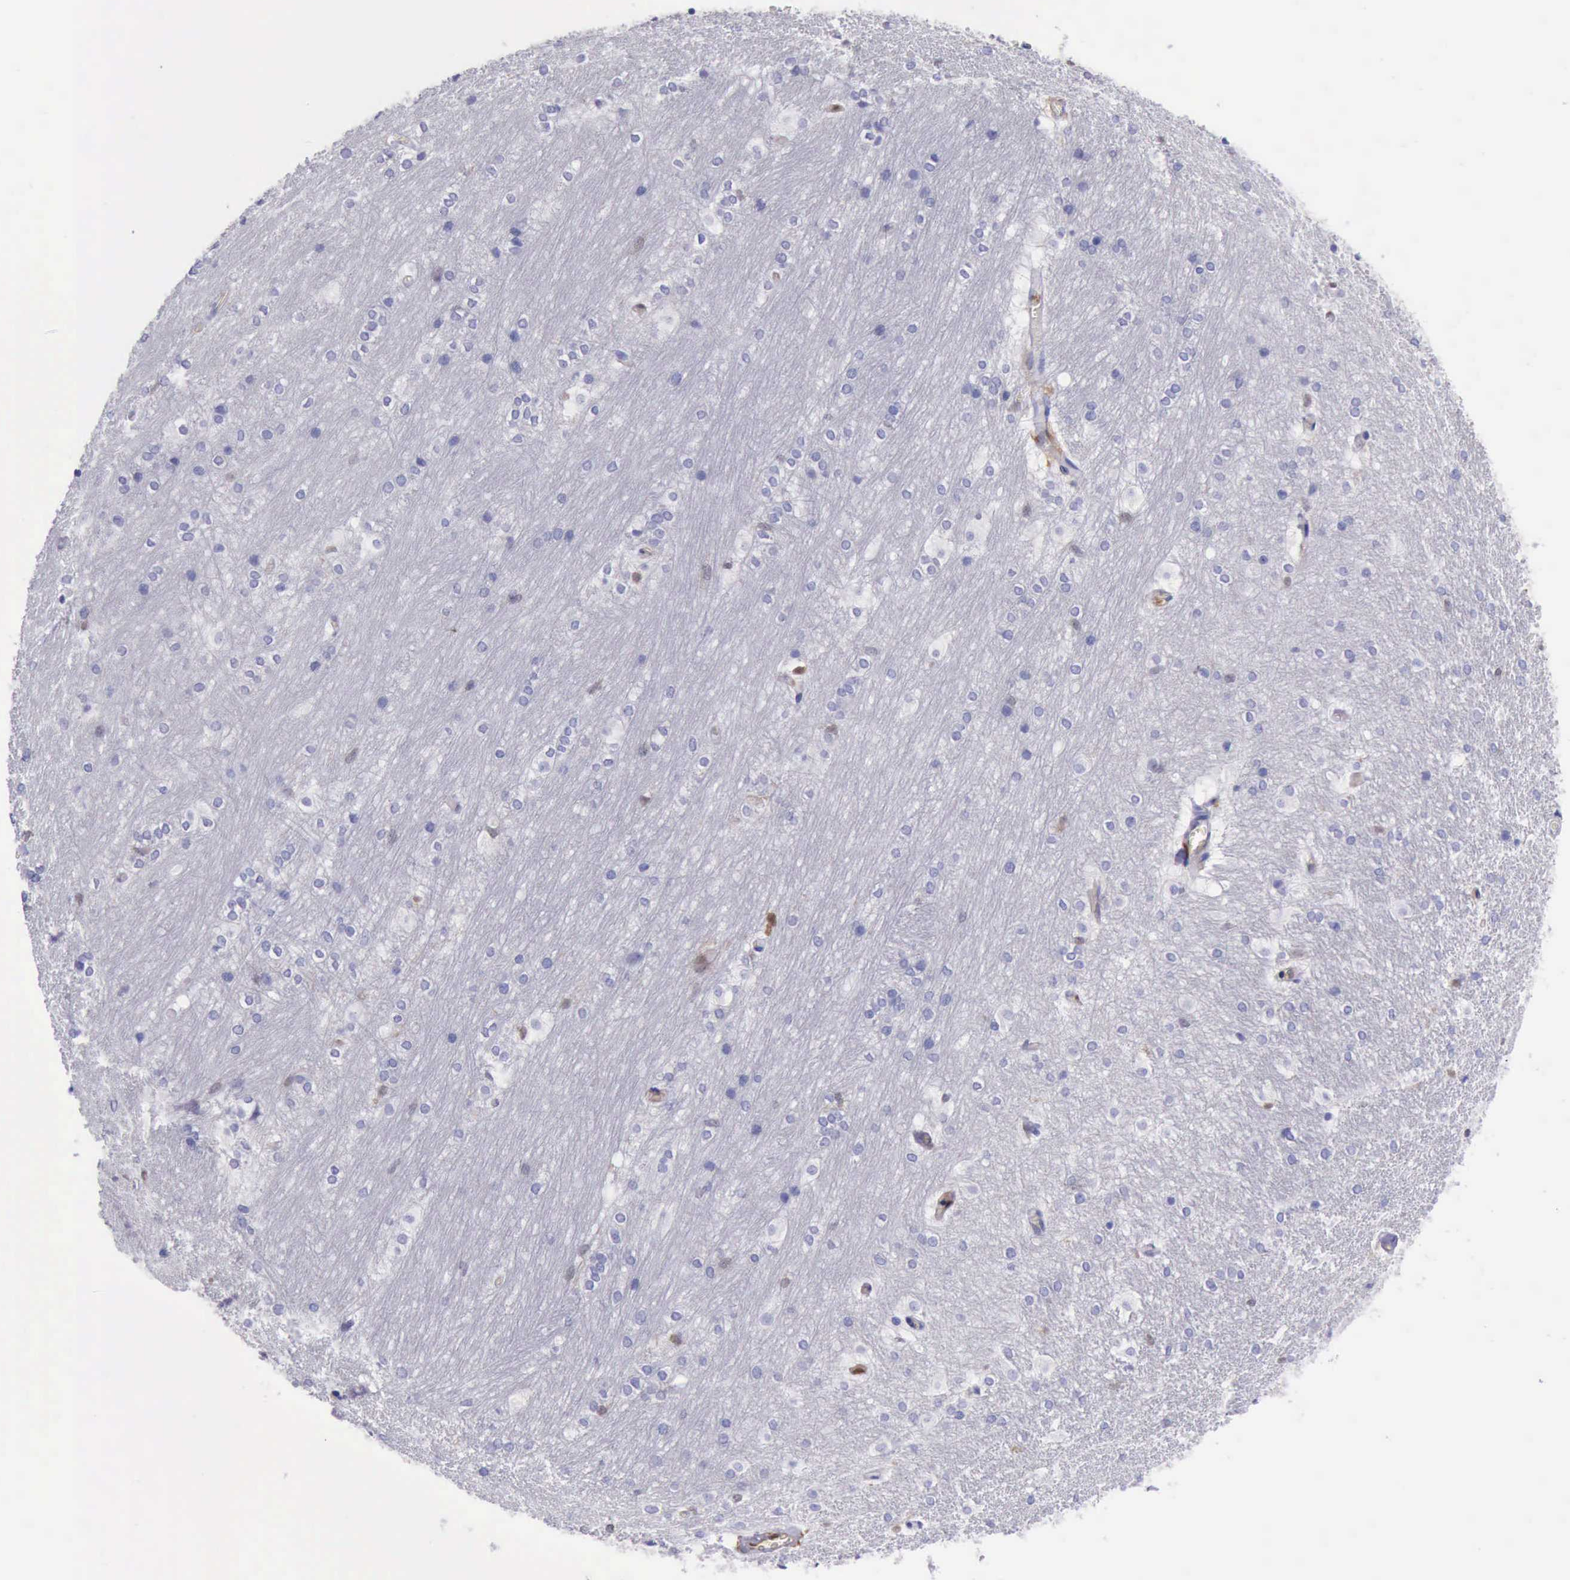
{"staining": {"intensity": "negative", "quantity": "none", "location": "none"}, "tissue": "hippocampus", "cell_type": "Glial cells", "image_type": "normal", "snomed": [{"axis": "morphology", "description": "Normal tissue, NOS"}, {"axis": "topography", "description": "Hippocampus"}], "caption": "DAB (3,3'-diaminobenzidine) immunohistochemical staining of benign human hippocampus exhibits no significant staining in glial cells.", "gene": "TYMP", "patient": {"sex": "female", "age": 19}}